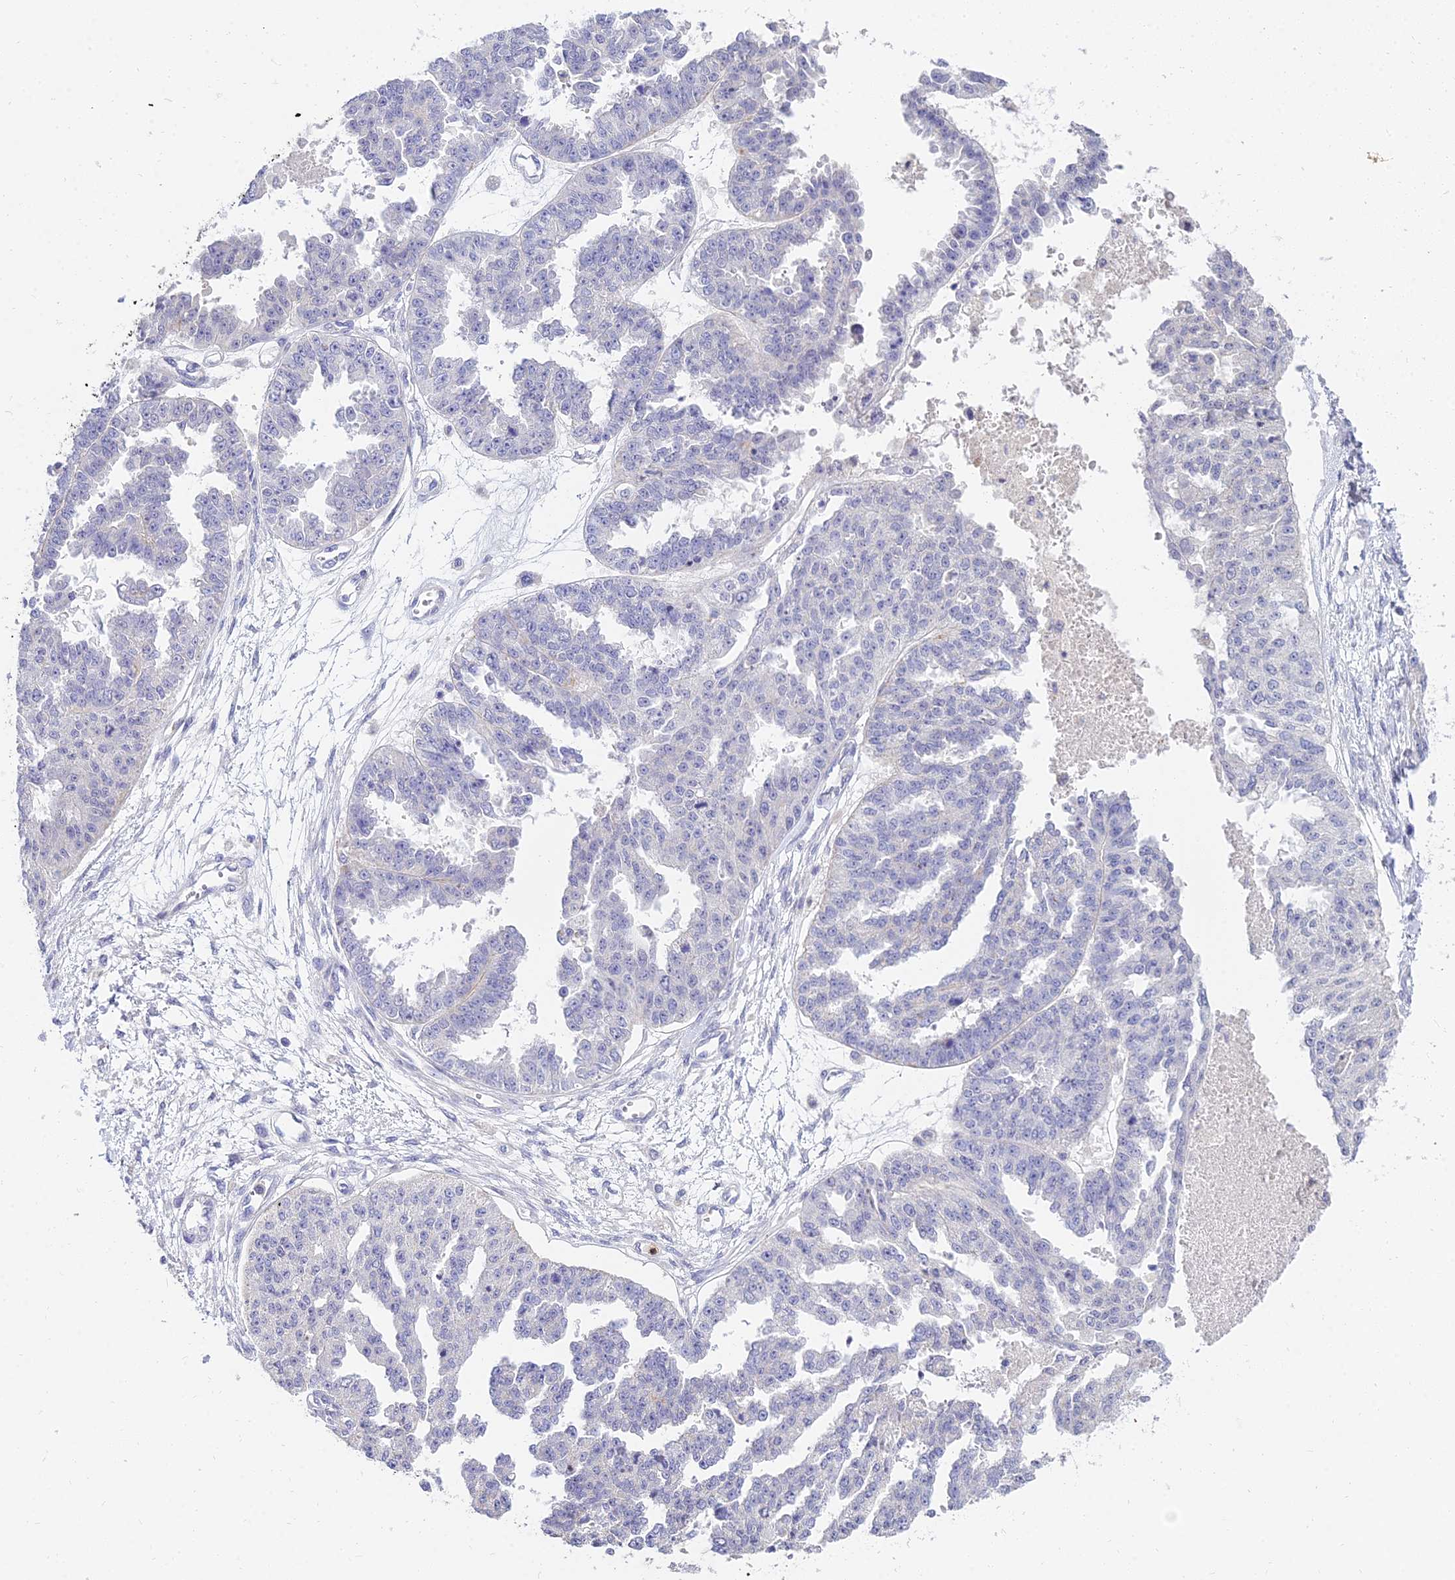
{"staining": {"intensity": "negative", "quantity": "none", "location": "none"}, "tissue": "ovarian cancer", "cell_type": "Tumor cells", "image_type": "cancer", "snomed": [{"axis": "morphology", "description": "Cystadenocarcinoma, serous, NOS"}, {"axis": "topography", "description": "Ovary"}], "caption": "High magnification brightfield microscopy of ovarian cancer (serous cystadenocarcinoma) stained with DAB (brown) and counterstained with hematoxylin (blue): tumor cells show no significant expression. (Stains: DAB (3,3'-diaminobenzidine) IHC with hematoxylin counter stain, Microscopy: brightfield microscopy at high magnification).", "gene": "VWC2L", "patient": {"sex": "female", "age": 58}}